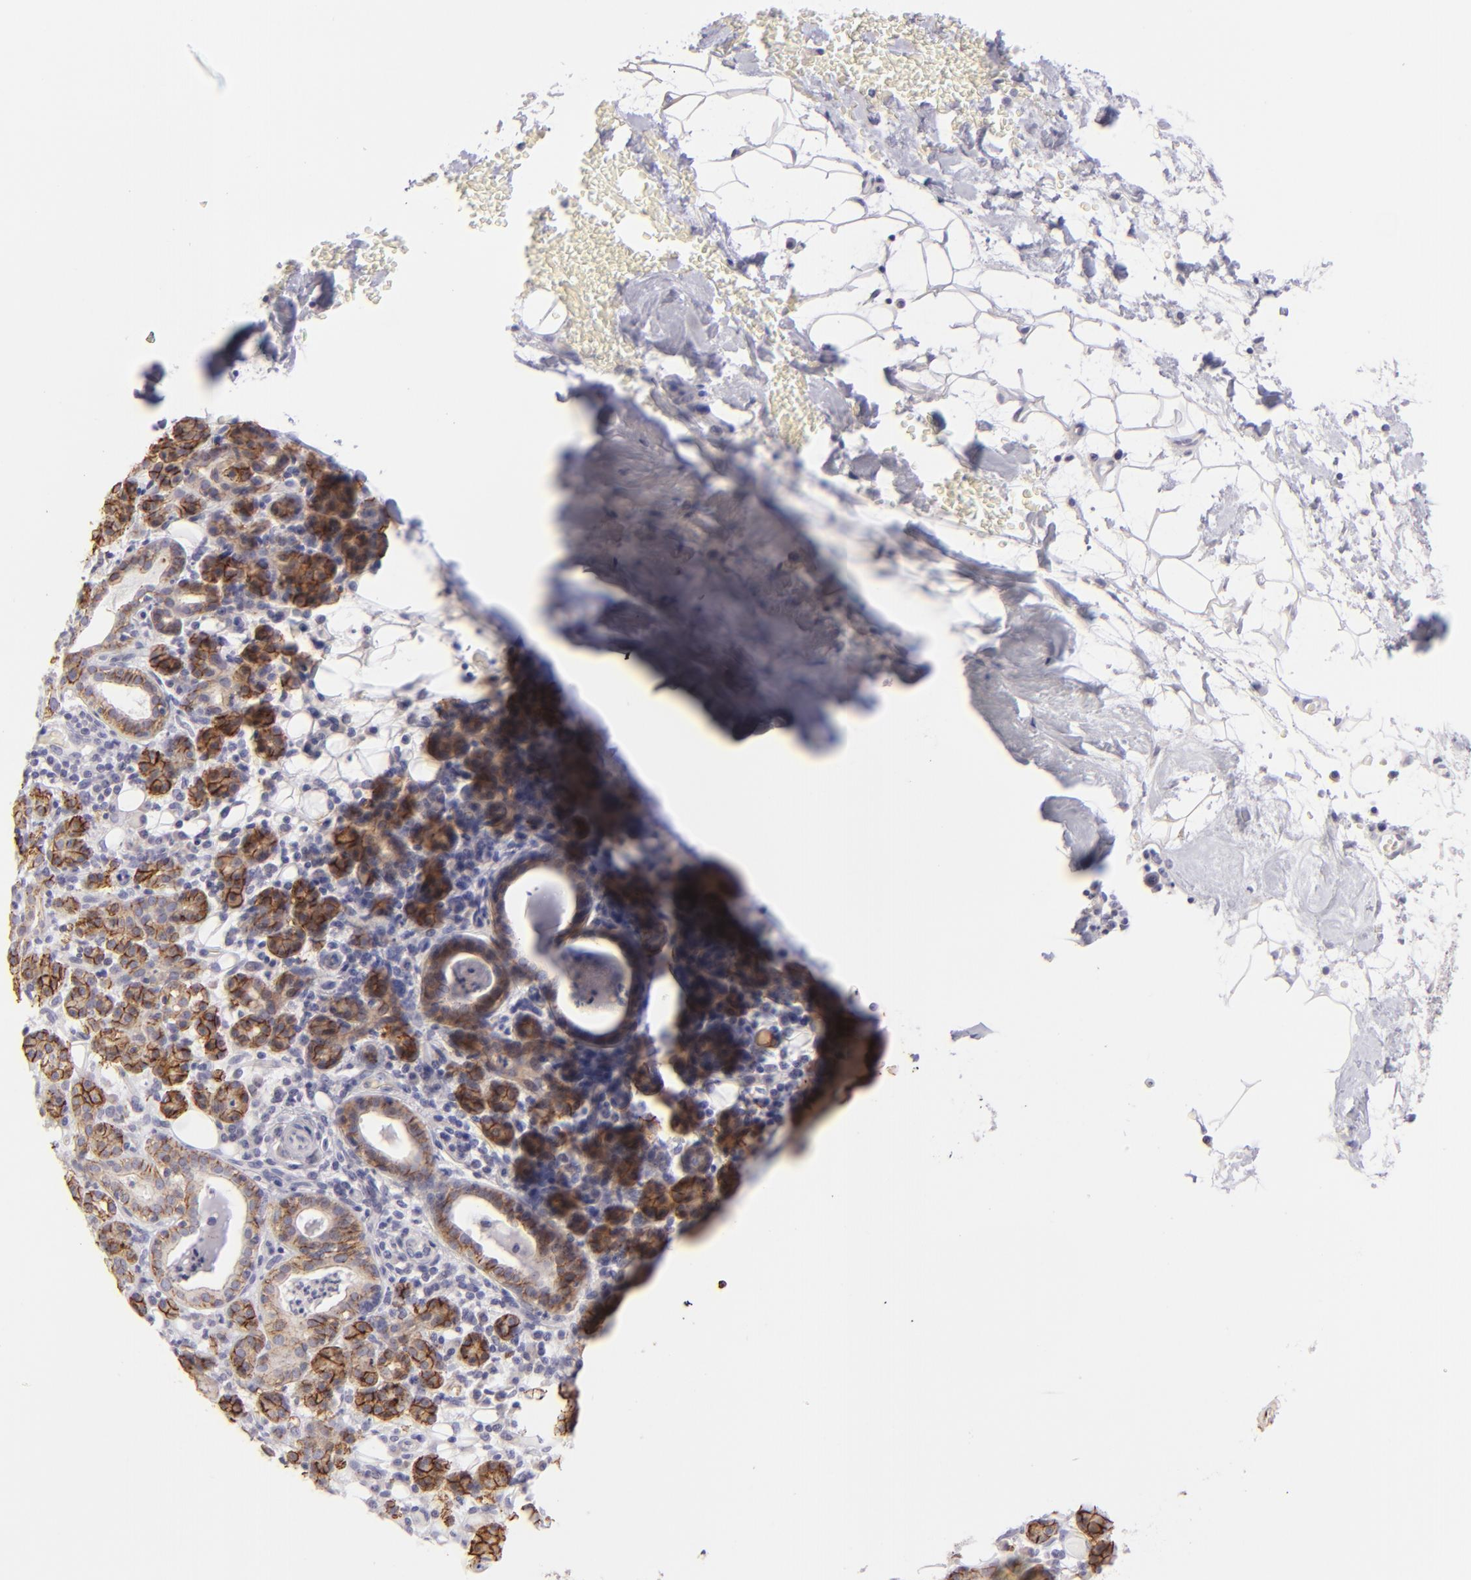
{"staining": {"intensity": "moderate", "quantity": "25%-75%", "location": "cytoplasmic/membranous"}, "tissue": "skin cancer", "cell_type": "Tumor cells", "image_type": "cancer", "snomed": [{"axis": "morphology", "description": "Squamous cell carcinoma, NOS"}, {"axis": "topography", "description": "Skin"}], "caption": "Immunohistochemical staining of skin cancer (squamous cell carcinoma) shows medium levels of moderate cytoplasmic/membranous protein expression in approximately 25%-75% of tumor cells. Using DAB (brown) and hematoxylin (blue) stains, captured at high magnification using brightfield microscopy.", "gene": "CLDN4", "patient": {"sex": "male", "age": 84}}